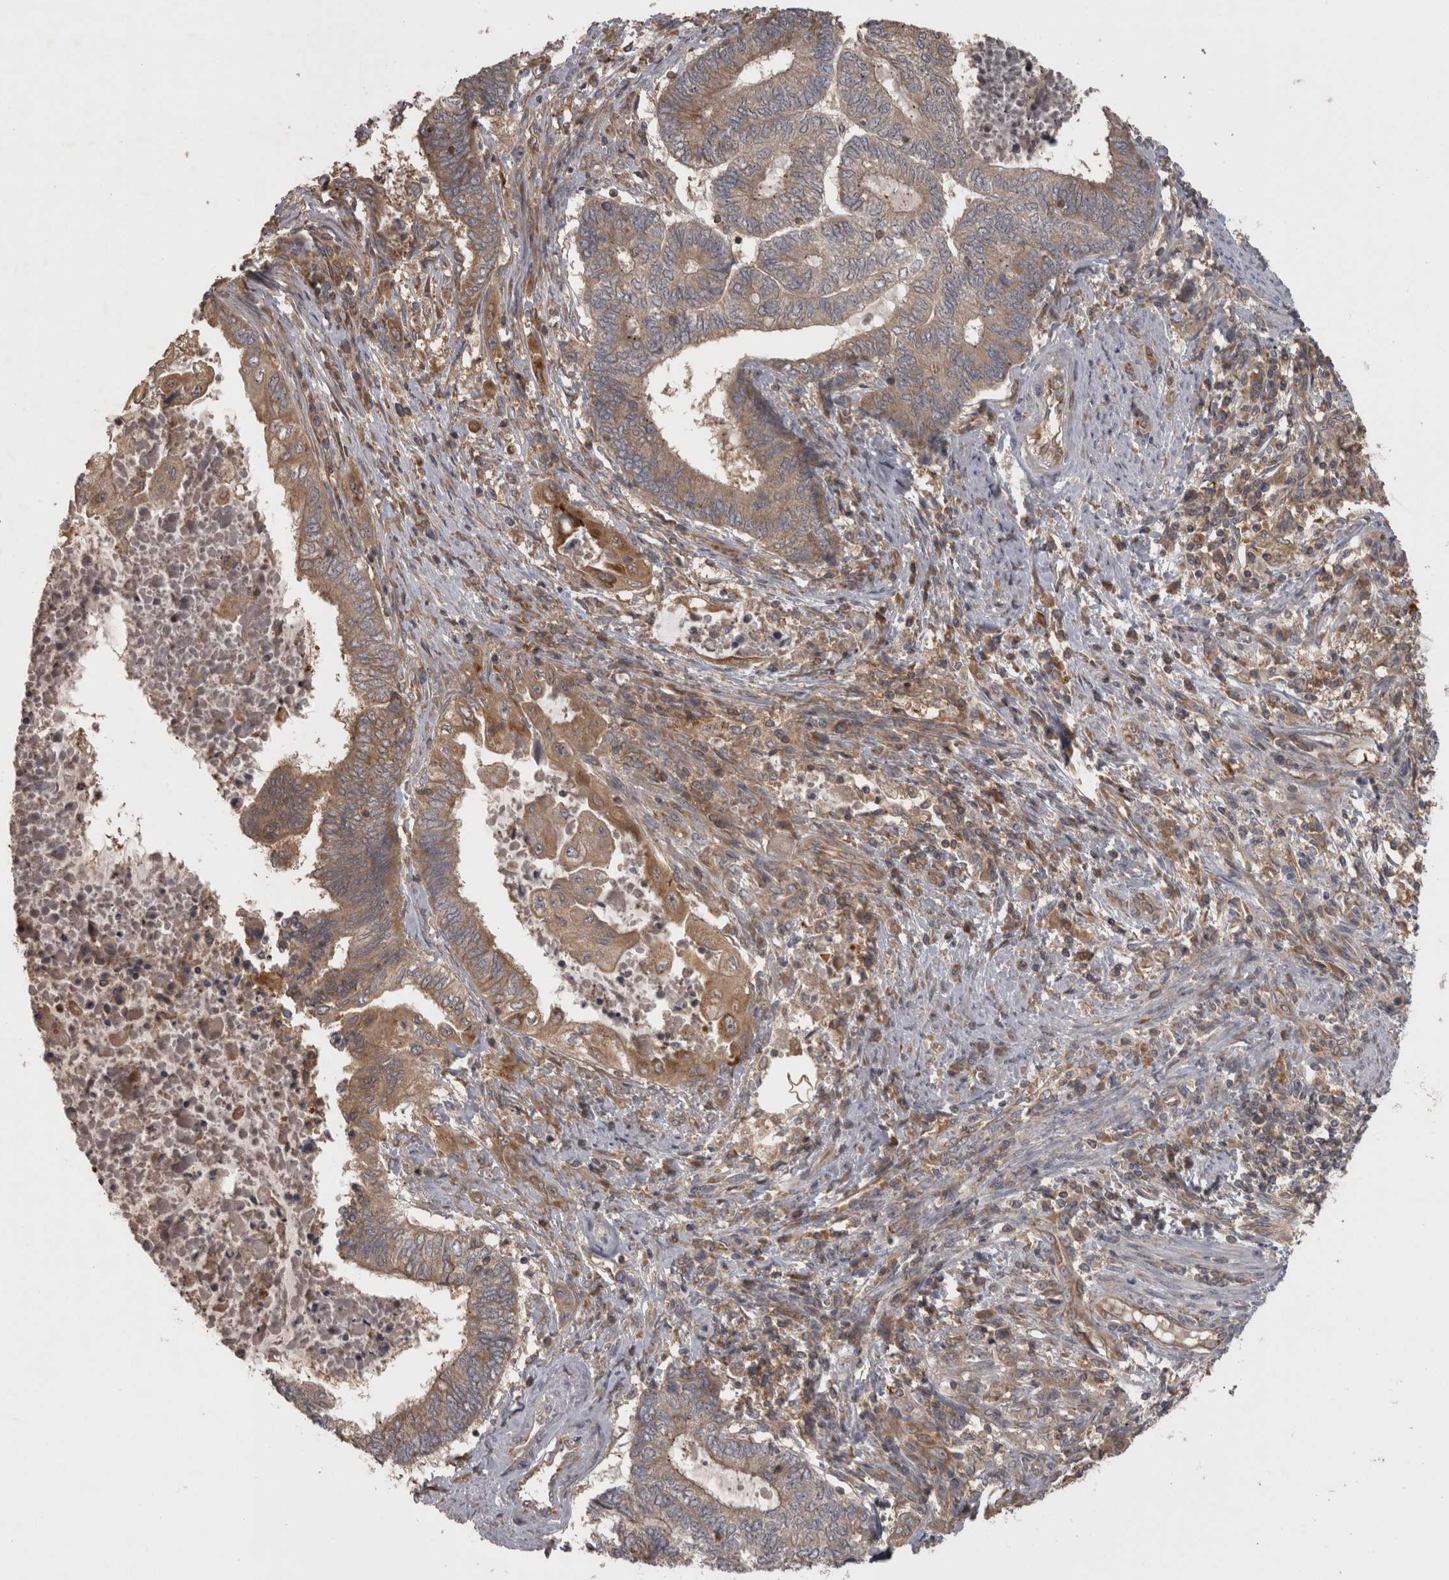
{"staining": {"intensity": "moderate", "quantity": ">75%", "location": "cytoplasmic/membranous"}, "tissue": "endometrial cancer", "cell_type": "Tumor cells", "image_type": "cancer", "snomed": [{"axis": "morphology", "description": "Adenocarcinoma, NOS"}, {"axis": "topography", "description": "Uterus"}, {"axis": "topography", "description": "Endometrium"}], "caption": "Immunohistochemical staining of endometrial cancer (adenocarcinoma) shows medium levels of moderate cytoplasmic/membranous protein staining in approximately >75% of tumor cells.", "gene": "MICU3", "patient": {"sex": "female", "age": 70}}